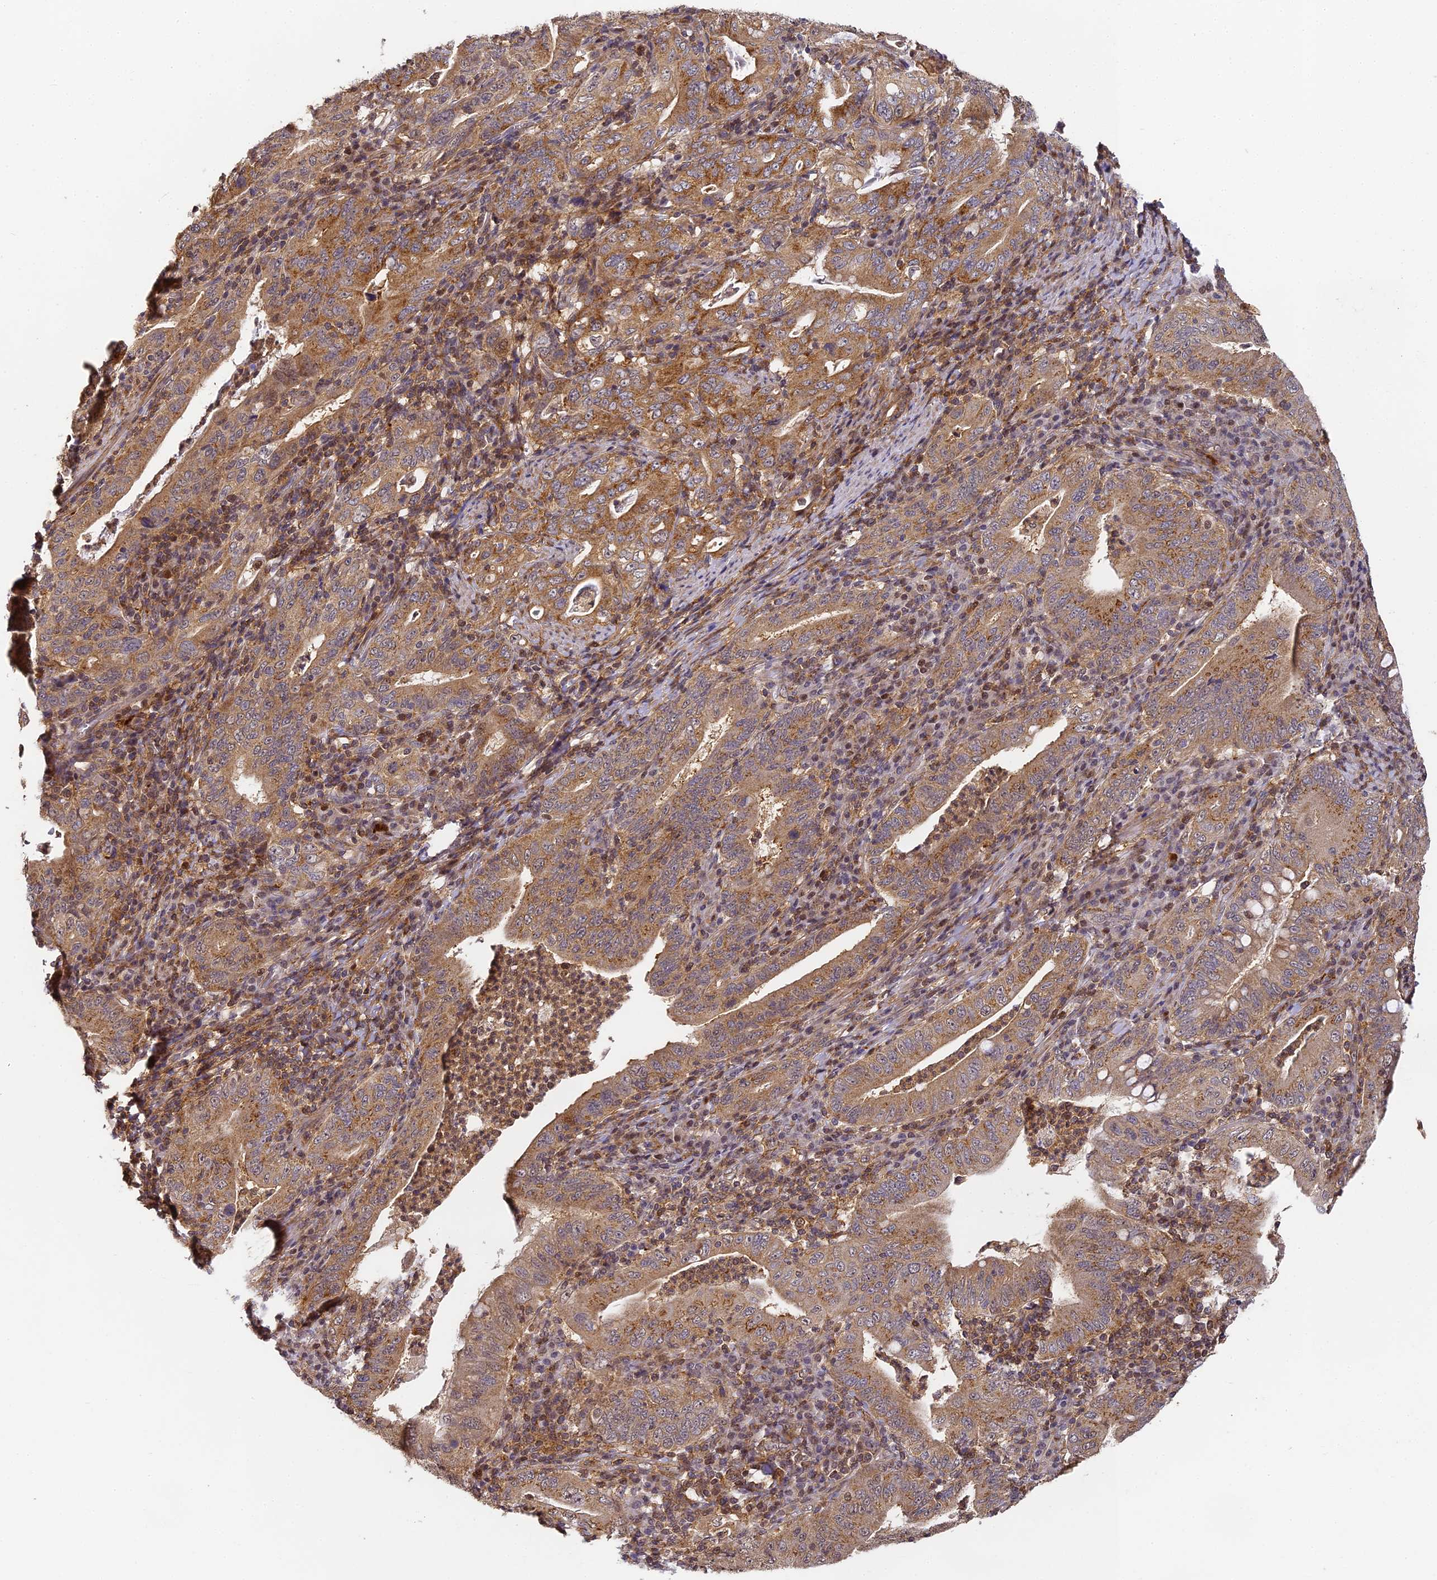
{"staining": {"intensity": "moderate", "quantity": ">75%", "location": "cytoplasmic/membranous"}, "tissue": "stomach cancer", "cell_type": "Tumor cells", "image_type": "cancer", "snomed": [{"axis": "morphology", "description": "Normal tissue, NOS"}, {"axis": "morphology", "description": "Adenocarcinoma, NOS"}, {"axis": "topography", "description": "Esophagus"}, {"axis": "topography", "description": "Stomach, upper"}, {"axis": "topography", "description": "Peripheral nerve tissue"}], "caption": "This micrograph exhibits immunohistochemistry staining of human adenocarcinoma (stomach), with medium moderate cytoplasmic/membranous staining in approximately >75% of tumor cells.", "gene": "ZNF443", "patient": {"sex": "male", "age": 62}}